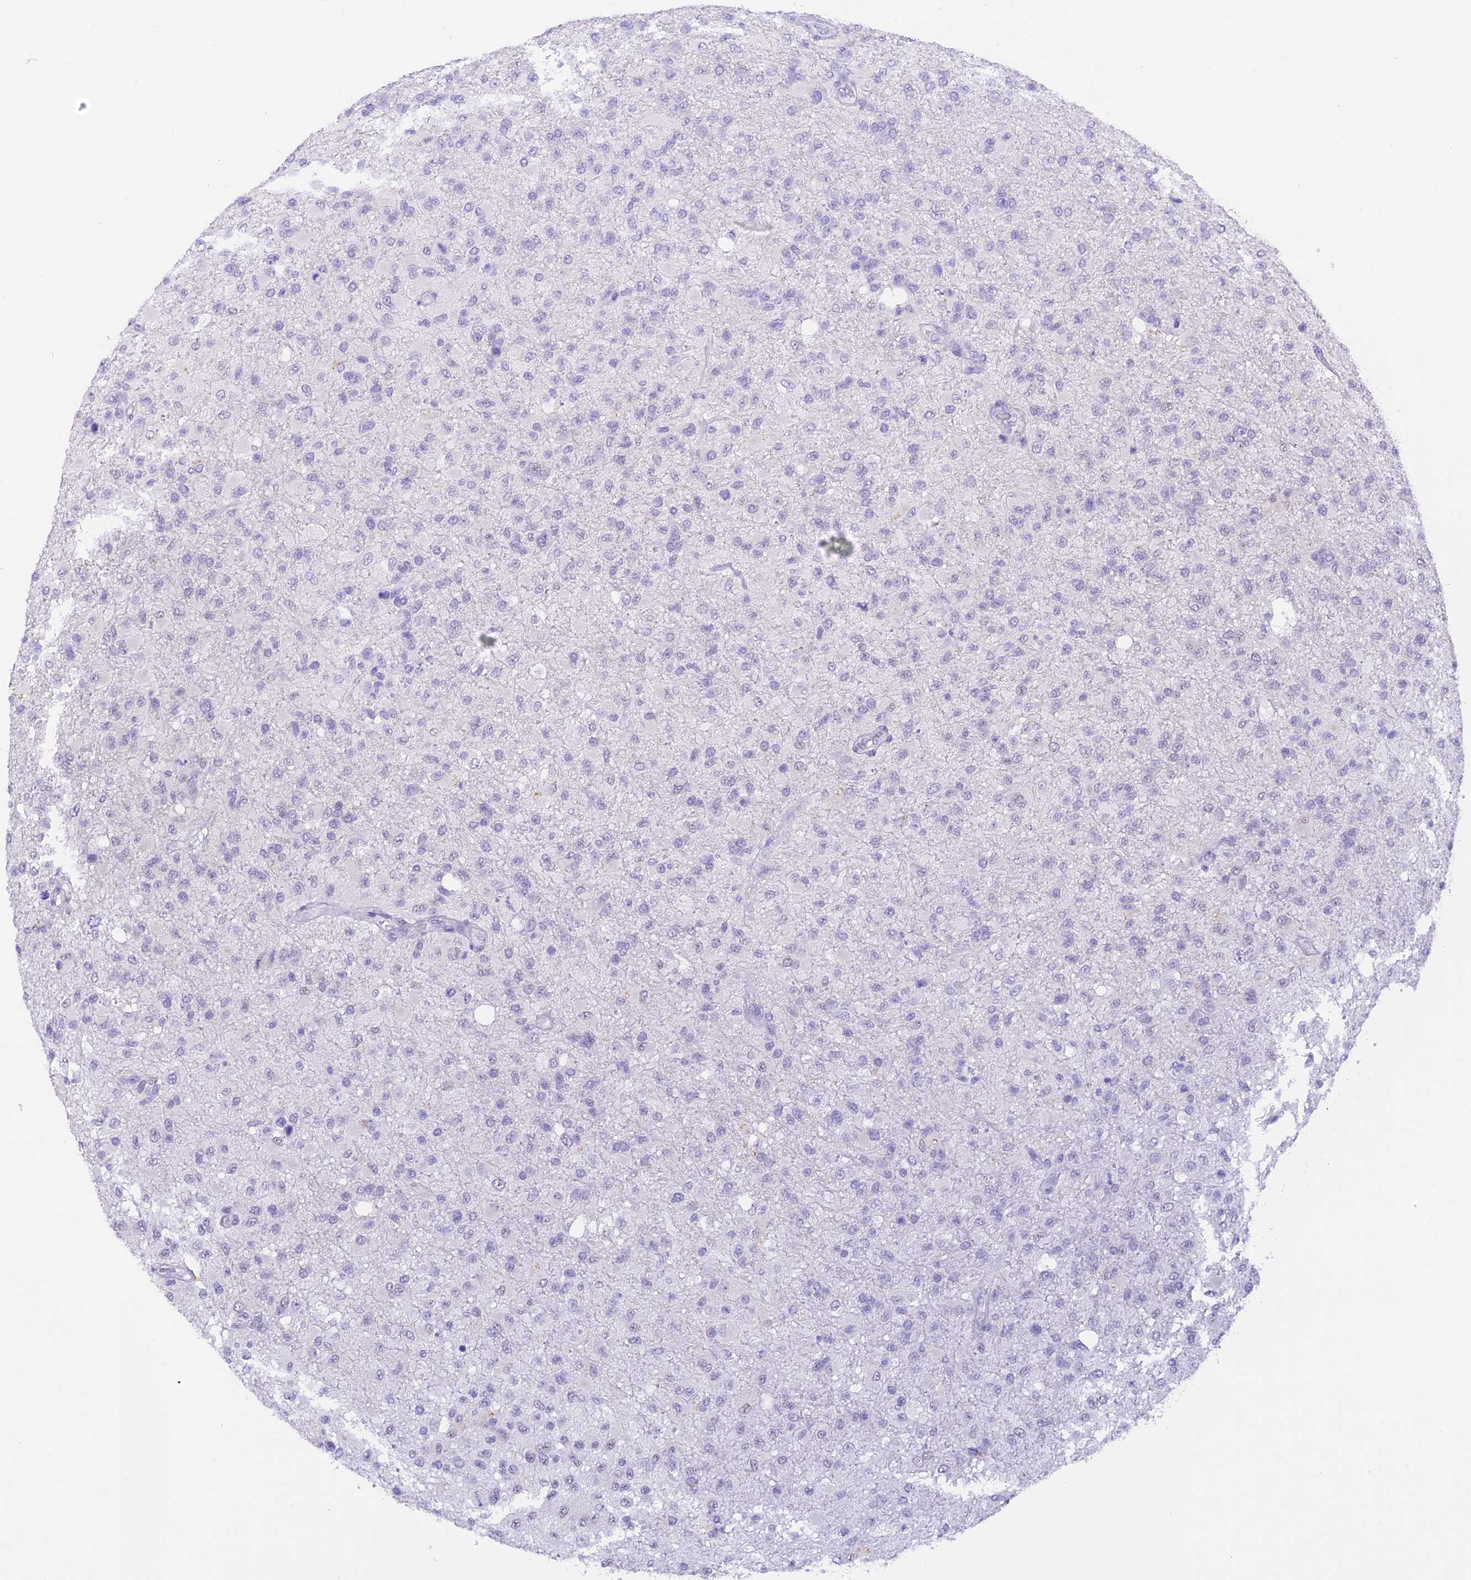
{"staining": {"intensity": "negative", "quantity": "none", "location": "none"}, "tissue": "glioma", "cell_type": "Tumor cells", "image_type": "cancer", "snomed": [{"axis": "morphology", "description": "Glioma, malignant, High grade"}, {"axis": "topography", "description": "Brain"}], "caption": "The photomicrograph exhibits no significant positivity in tumor cells of malignant glioma (high-grade).", "gene": "AHSP", "patient": {"sex": "female", "age": 74}}